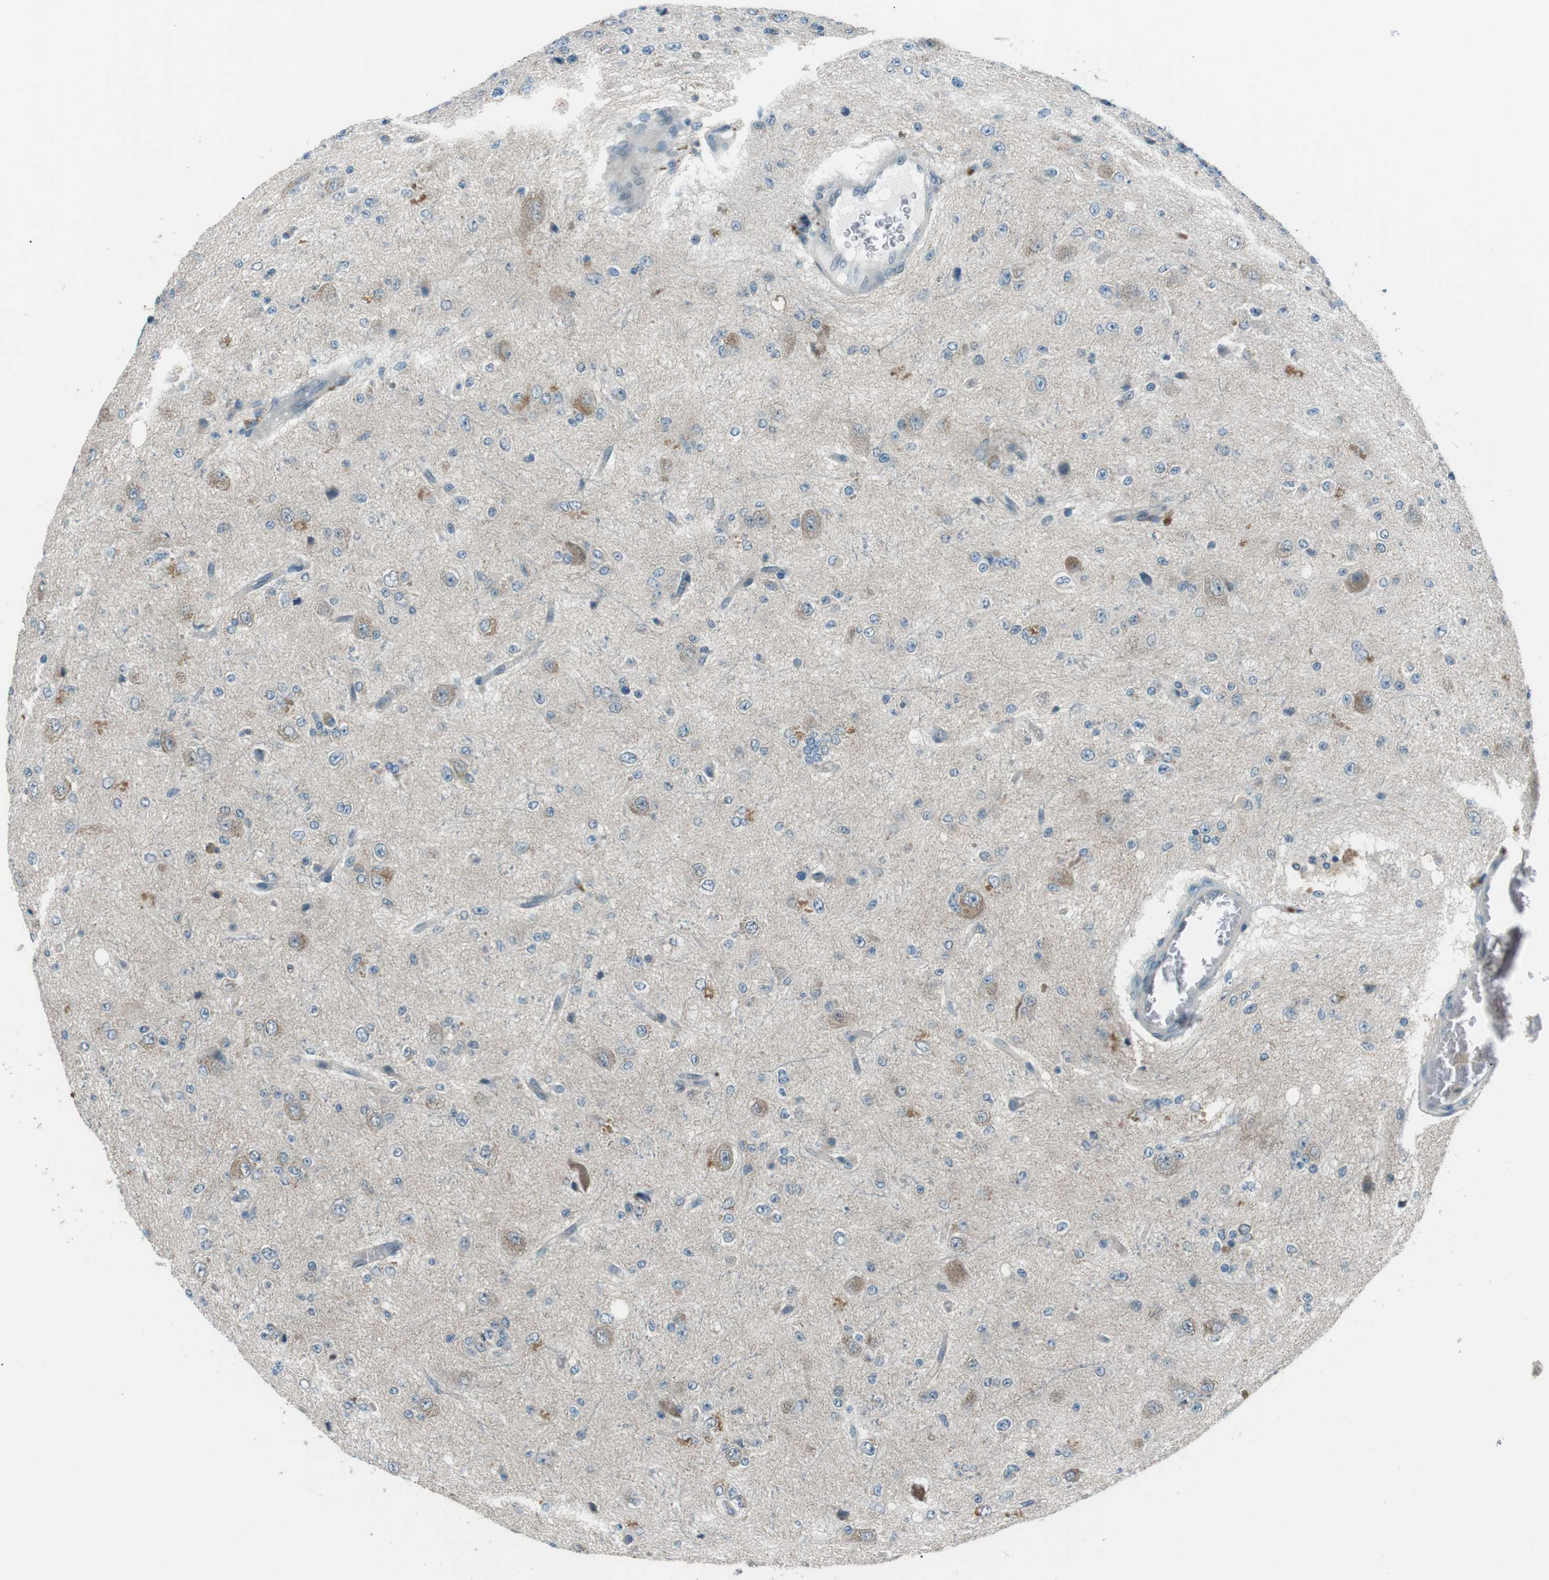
{"staining": {"intensity": "weak", "quantity": "<25%", "location": "cytoplasmic/membranous"}, "tissue": "glioma", "cell_type": "Tumor cells", "image_type": "cancer", "snomed": [{"axis": "morphology", "description": "Glioma, malignant, High grade"}, {"axis": "topography", "description": "pancreas cauda"}], "caption": "There is no significant positivity in tumor cells of glioma.", "gene": "LRIG2", "patient": {"sex": "male", "age": 60}}